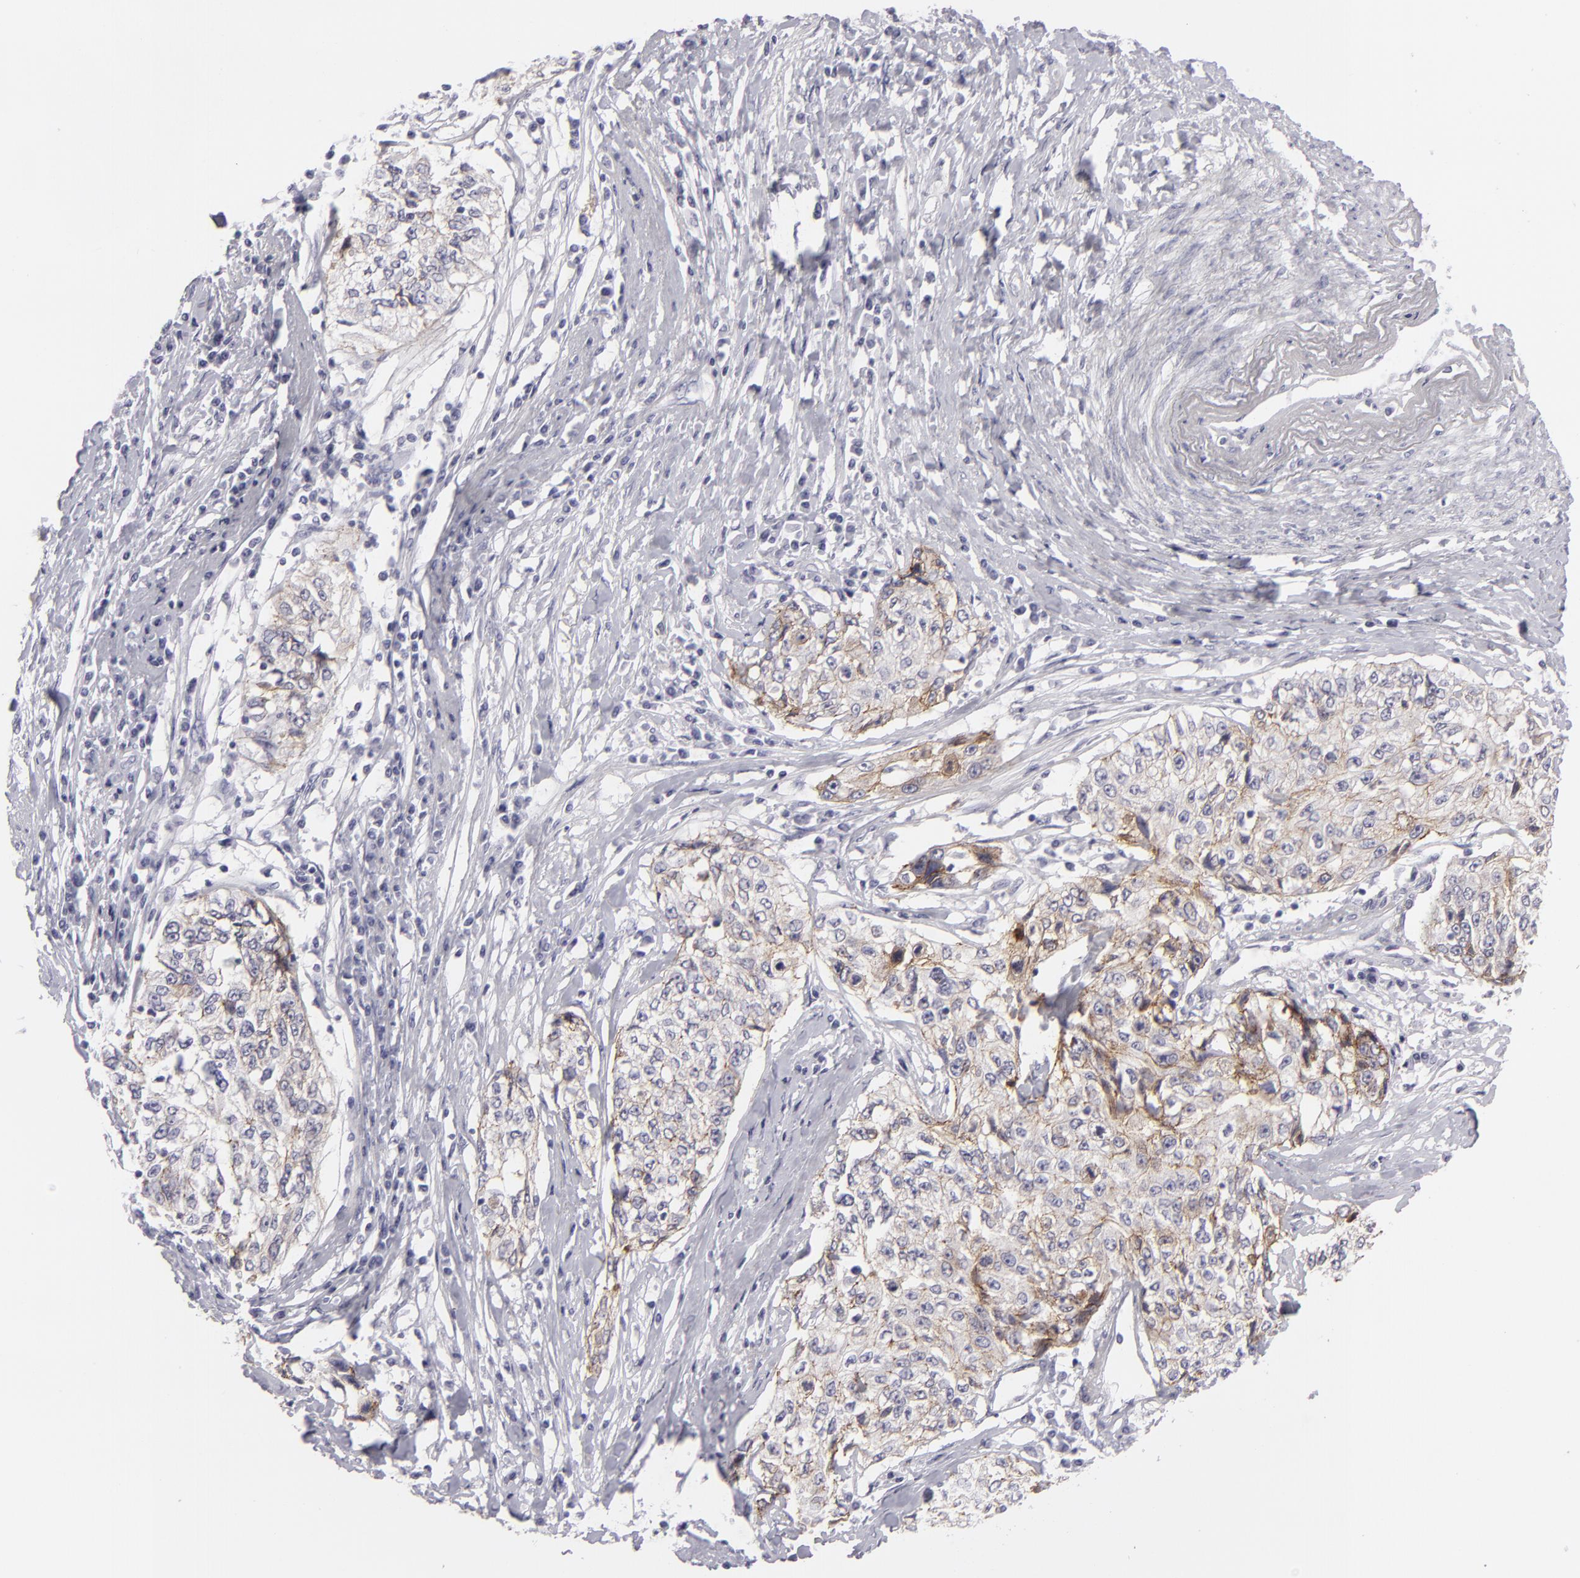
{"staining": {"intensity": "weak", "quantity": "25%-75%", "location": "cytoplasmic/membranous"}, "tissue": "cervical cancer", "cell_type": "Tumor cells", "image_type": "cancer", "snomed": [{"axis": "morphology", "description": "Squamous cell carcinoma, NOS"}, {"axis": "topography", "description": "Cervix"}], "caption": "Immunohistochemistry (IHC) photomicrograph of human squamous cell carcinoma (cervical) stained for a protein (brown), which demonstrates low levels of weak cytoplasmic/membranous positivity in about 25%-75% of tumor cells.", "gene": "JUP", "patient": {"sex": "female", "age": 57}}